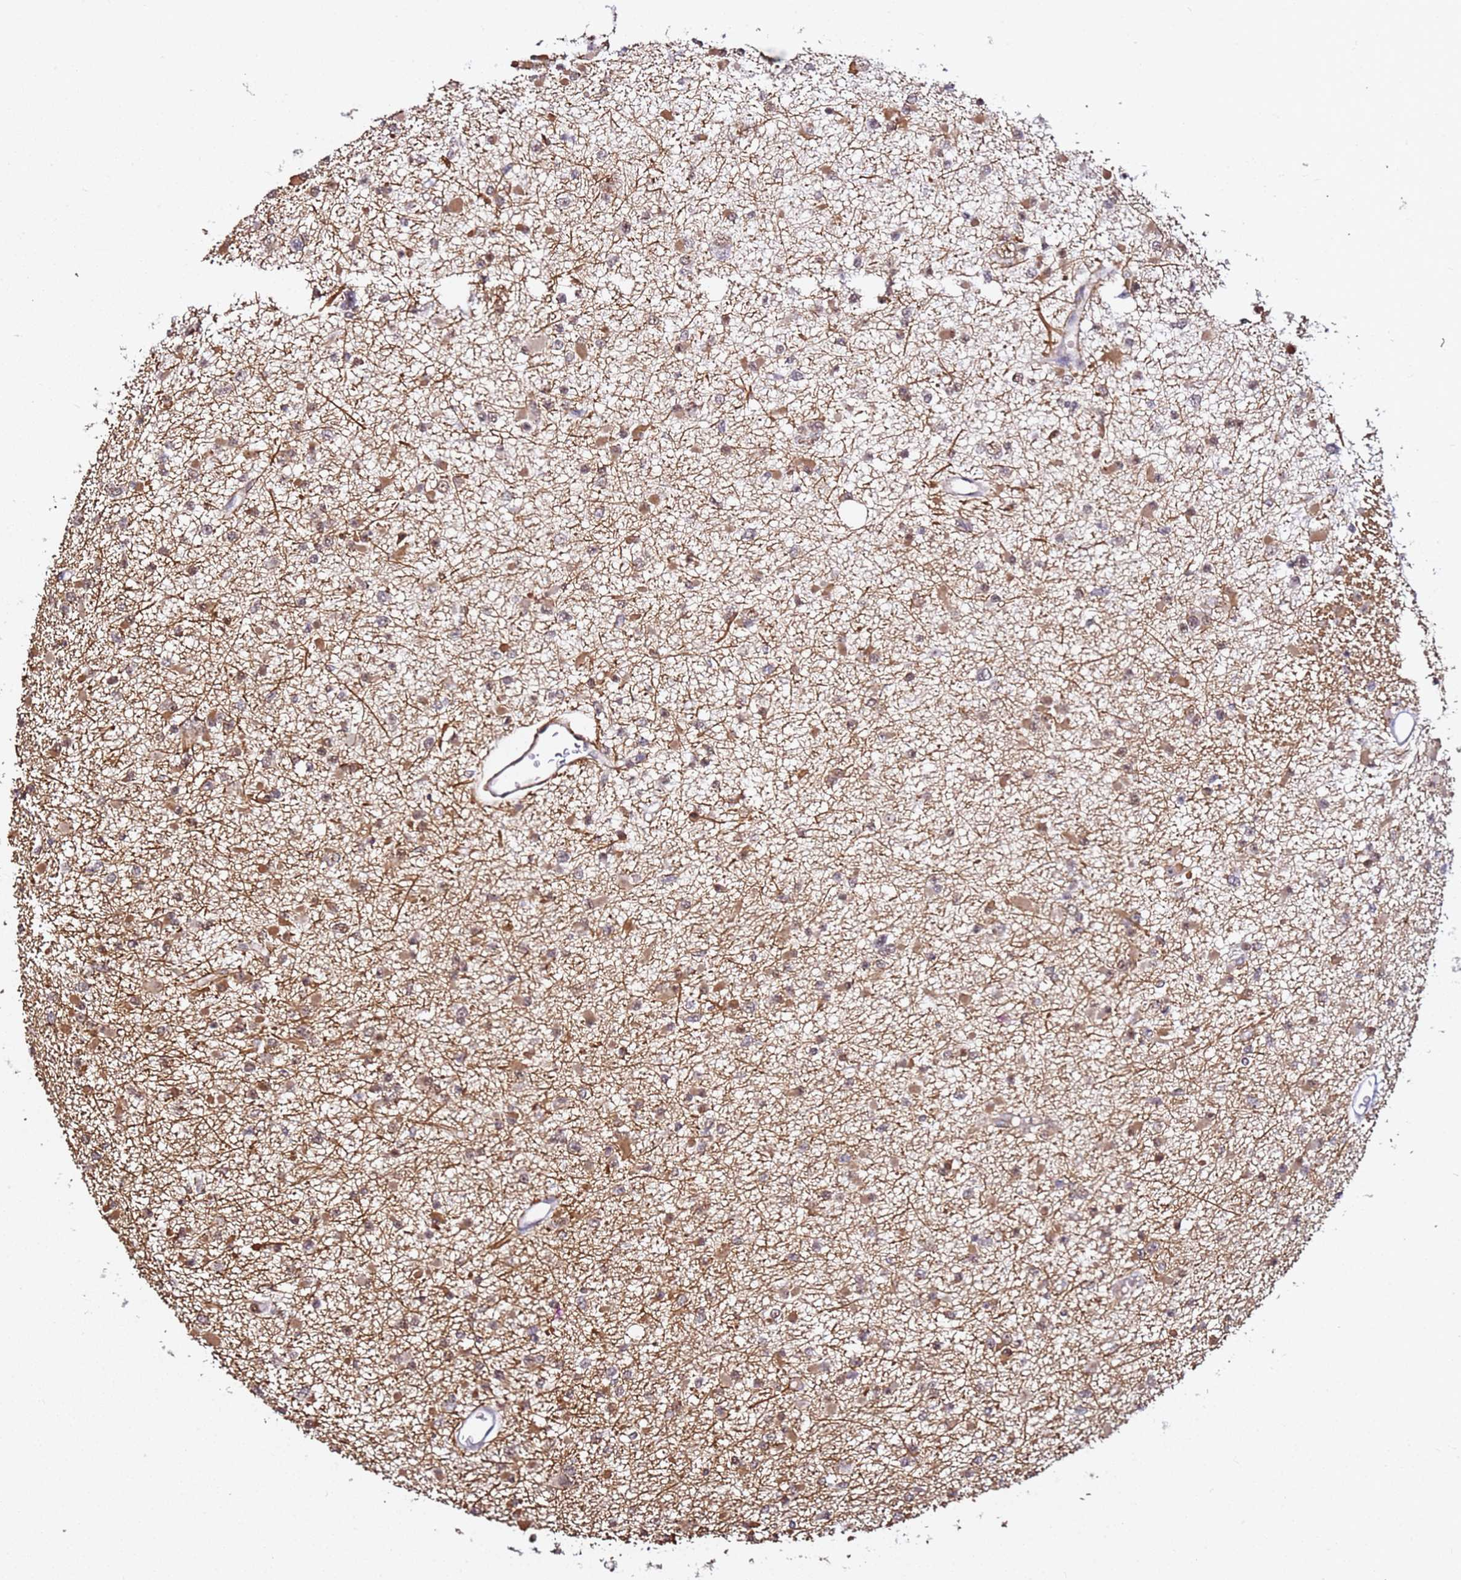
{"staining": {"intensity": "weak", "quantity": "25%-75%", "location": "nuclear"}, "tissue": "glioma", "cell_type": "Tumor cells", "image_type": "cancer", "snomed": [{"axis": "morphology", "description": "Glioma, malignant, Low grade"}, {"axis": "topography", "description": "Brain"}], "caption": "Immunohistochemical staining of glioma exhibits weak nuclear protein staining in approximately 25%-75% of tumor cells.", "gene": "FCF1", "patient": {"sex": "female", "age": 22}}